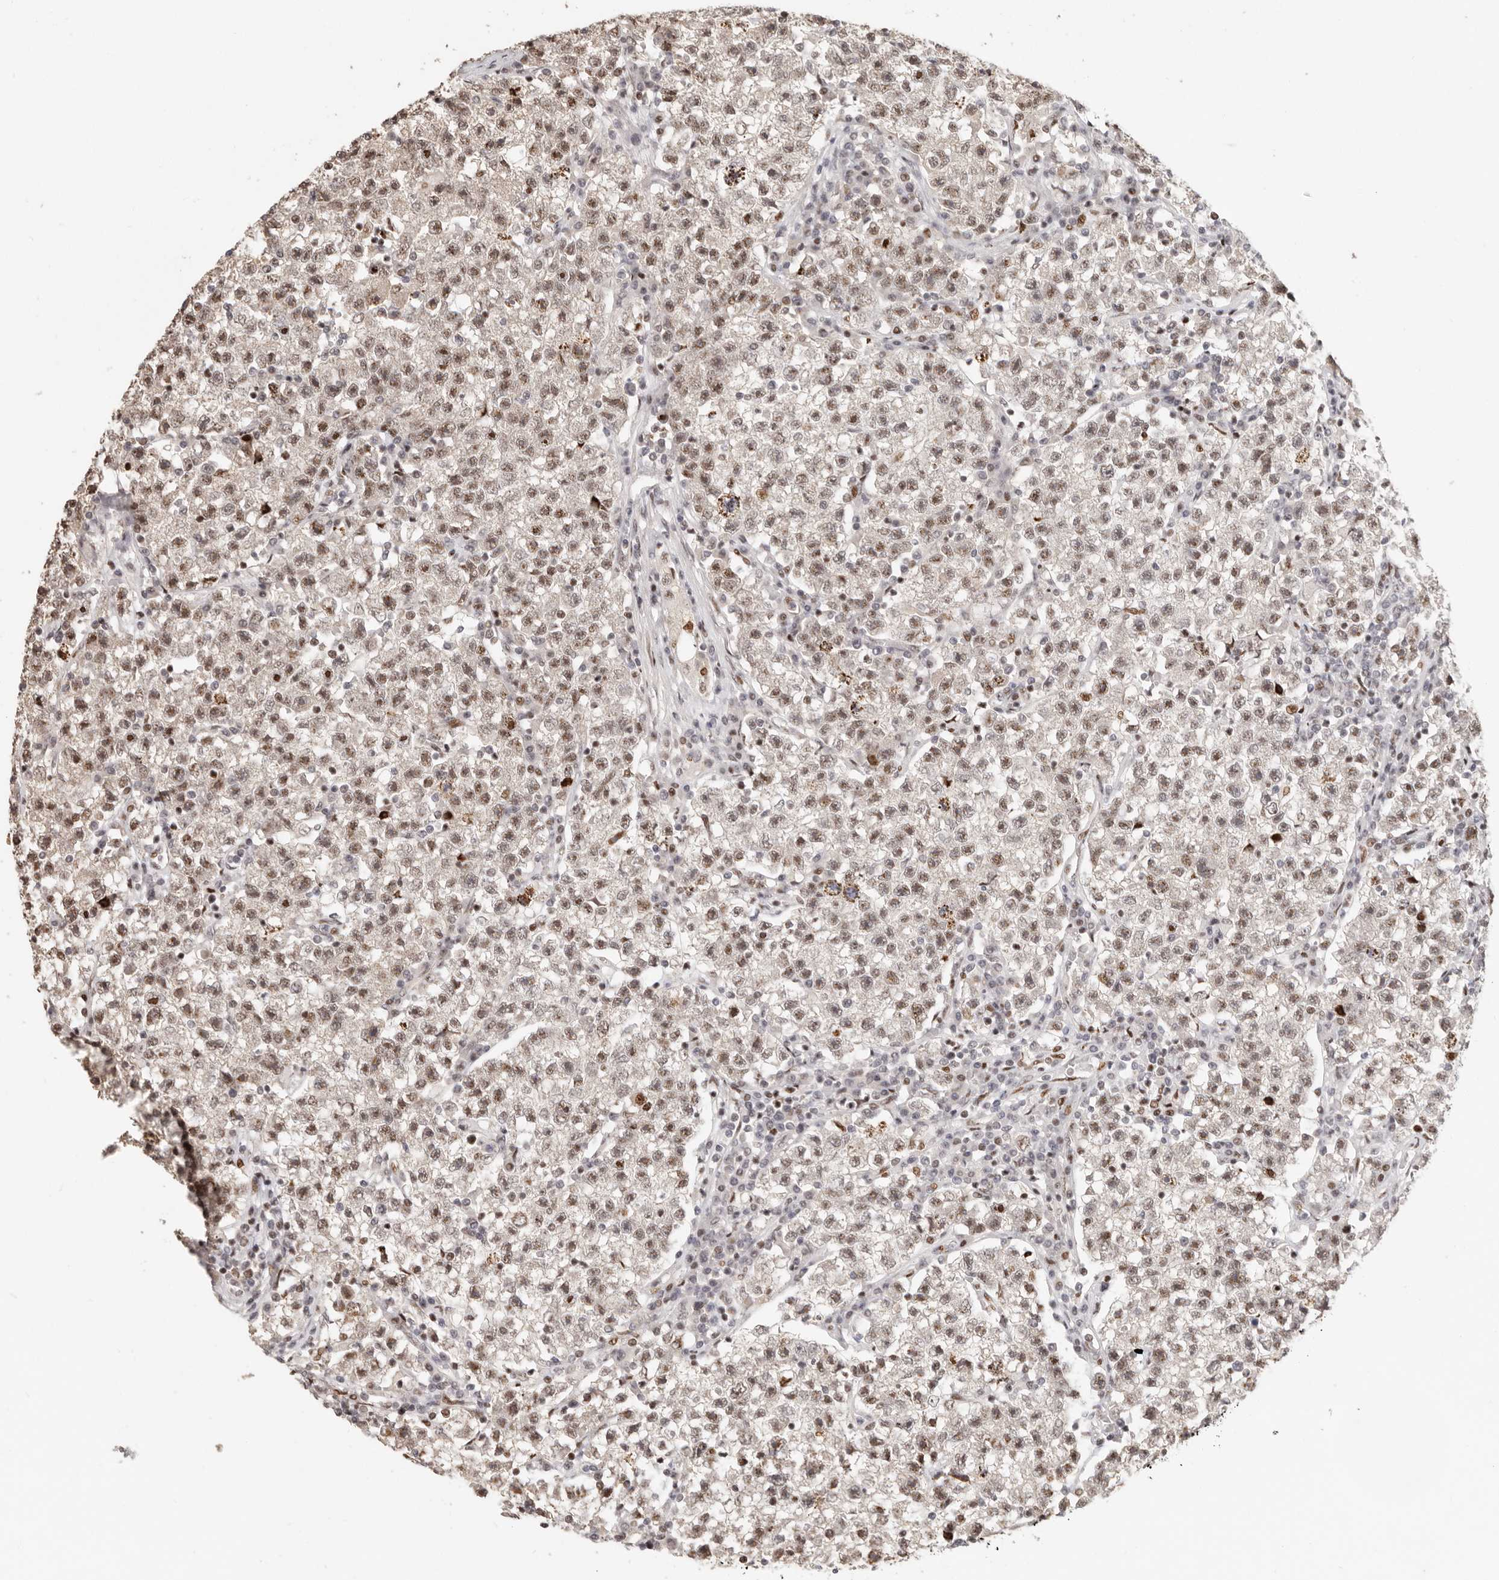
{"staining": {"intensity": "moderate", "quantity": ">75%", "location": "nuclear"}, "tissue": "testis cancer", "cell_type": "Tumor cells", "image_type": "cancer", "snomed": [{"axis": "morphology", "description": "Seminoma, NOS"}, {"axis": "topography", "description": "Testis"}], "caption": "A photomicrograph of human testis cancer stained for a protein displays moderate nuclear brown staining in tumor cells.", "gene": "GPBP1L1", "patient": {"sex": "male", "age": 22}}